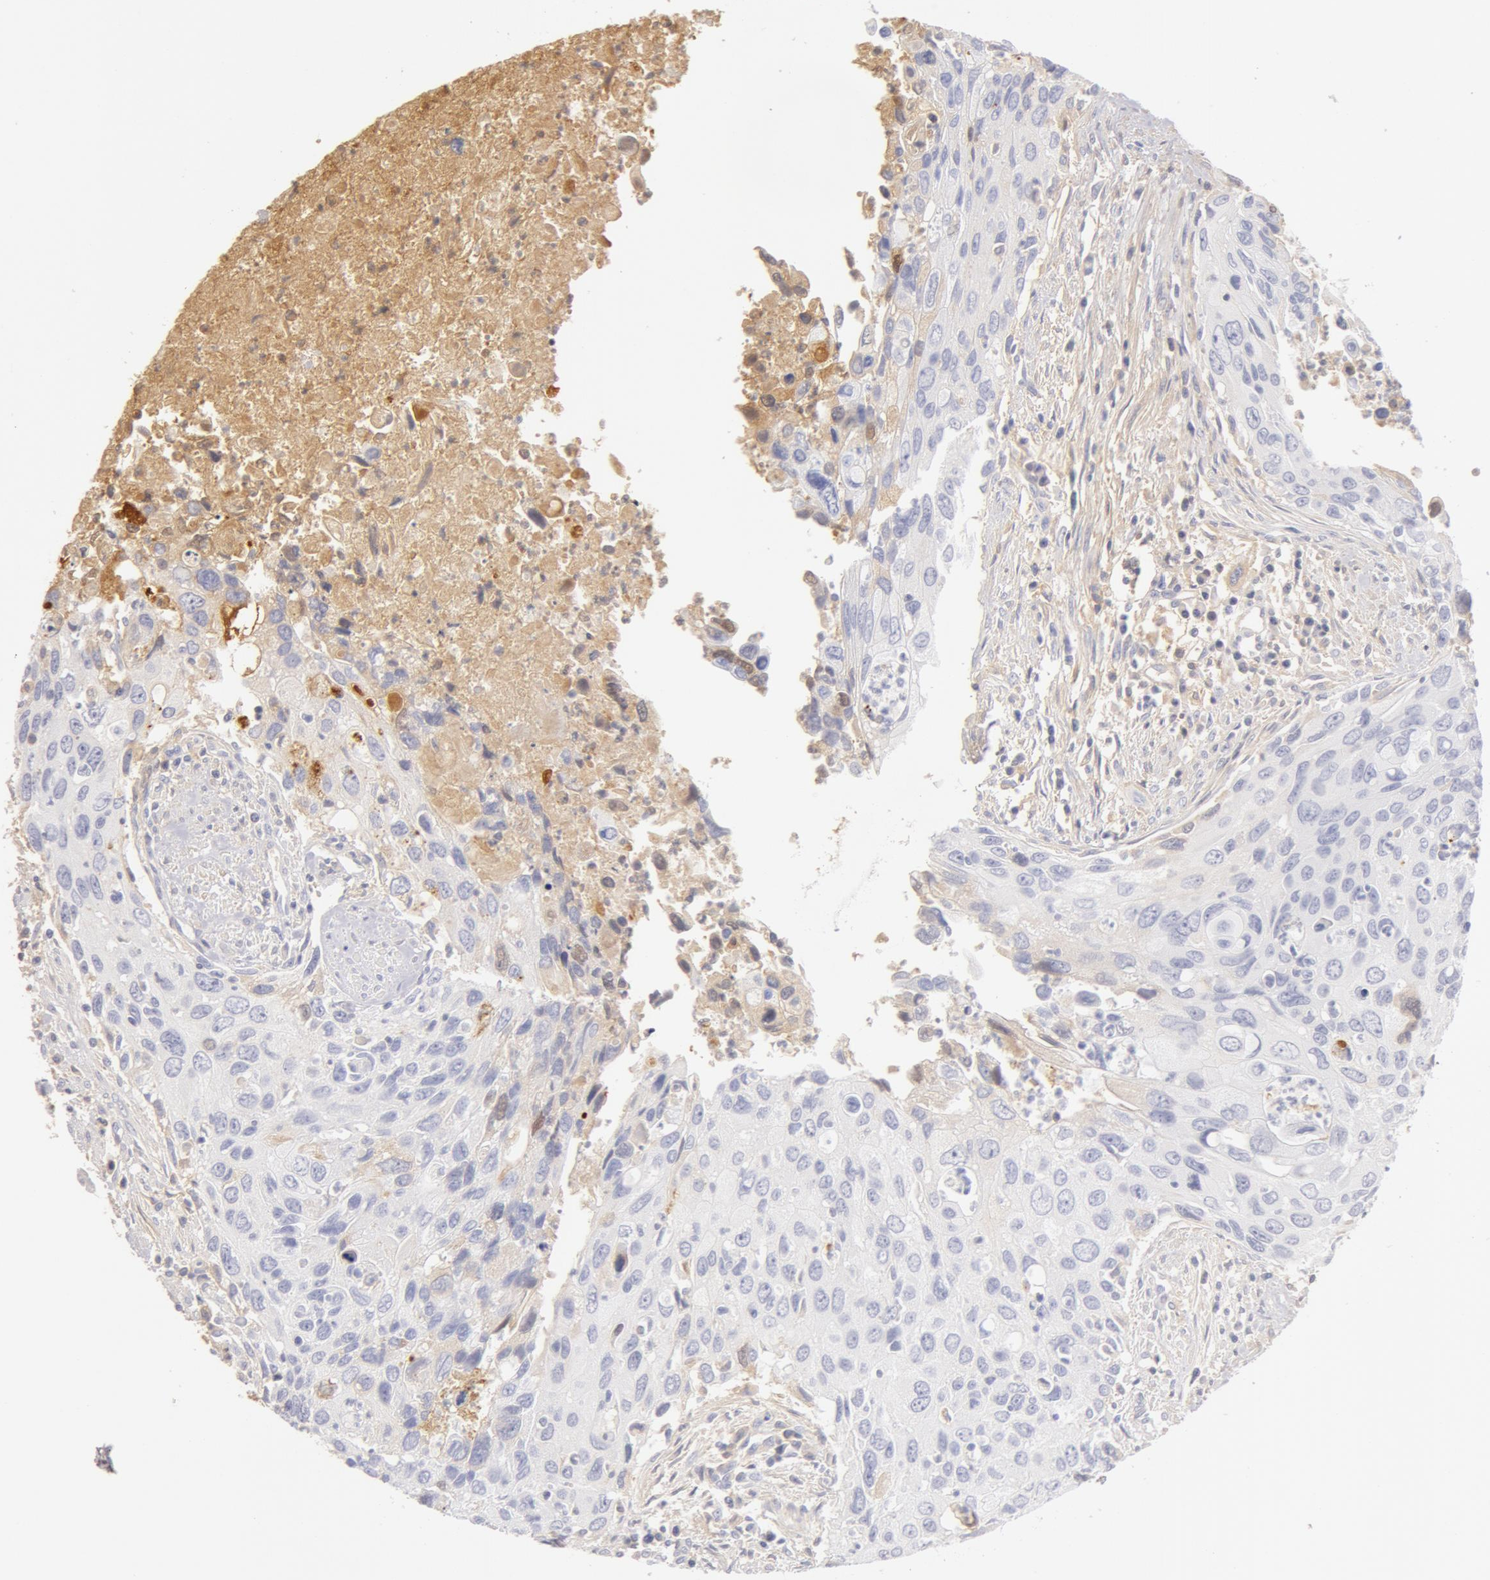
{"staining": {"intensity": "negative", "quantity": "none", "location": "none"}, "tissue": "urothelial cancer", "cell_type": "Tumor cells", "image_type": "cancer", "snomed": [{"axis": "morphology", "description": "Urothelial carcinoma, High grade"}, {"axis": "topography", "description": "Urinary bladder"}], "caption": "The histopathology image reveals no significant expression in tumor cells of urothelial cancer.", "gene": "AHSG", "patient": {"sex": "male", "age": 71}}